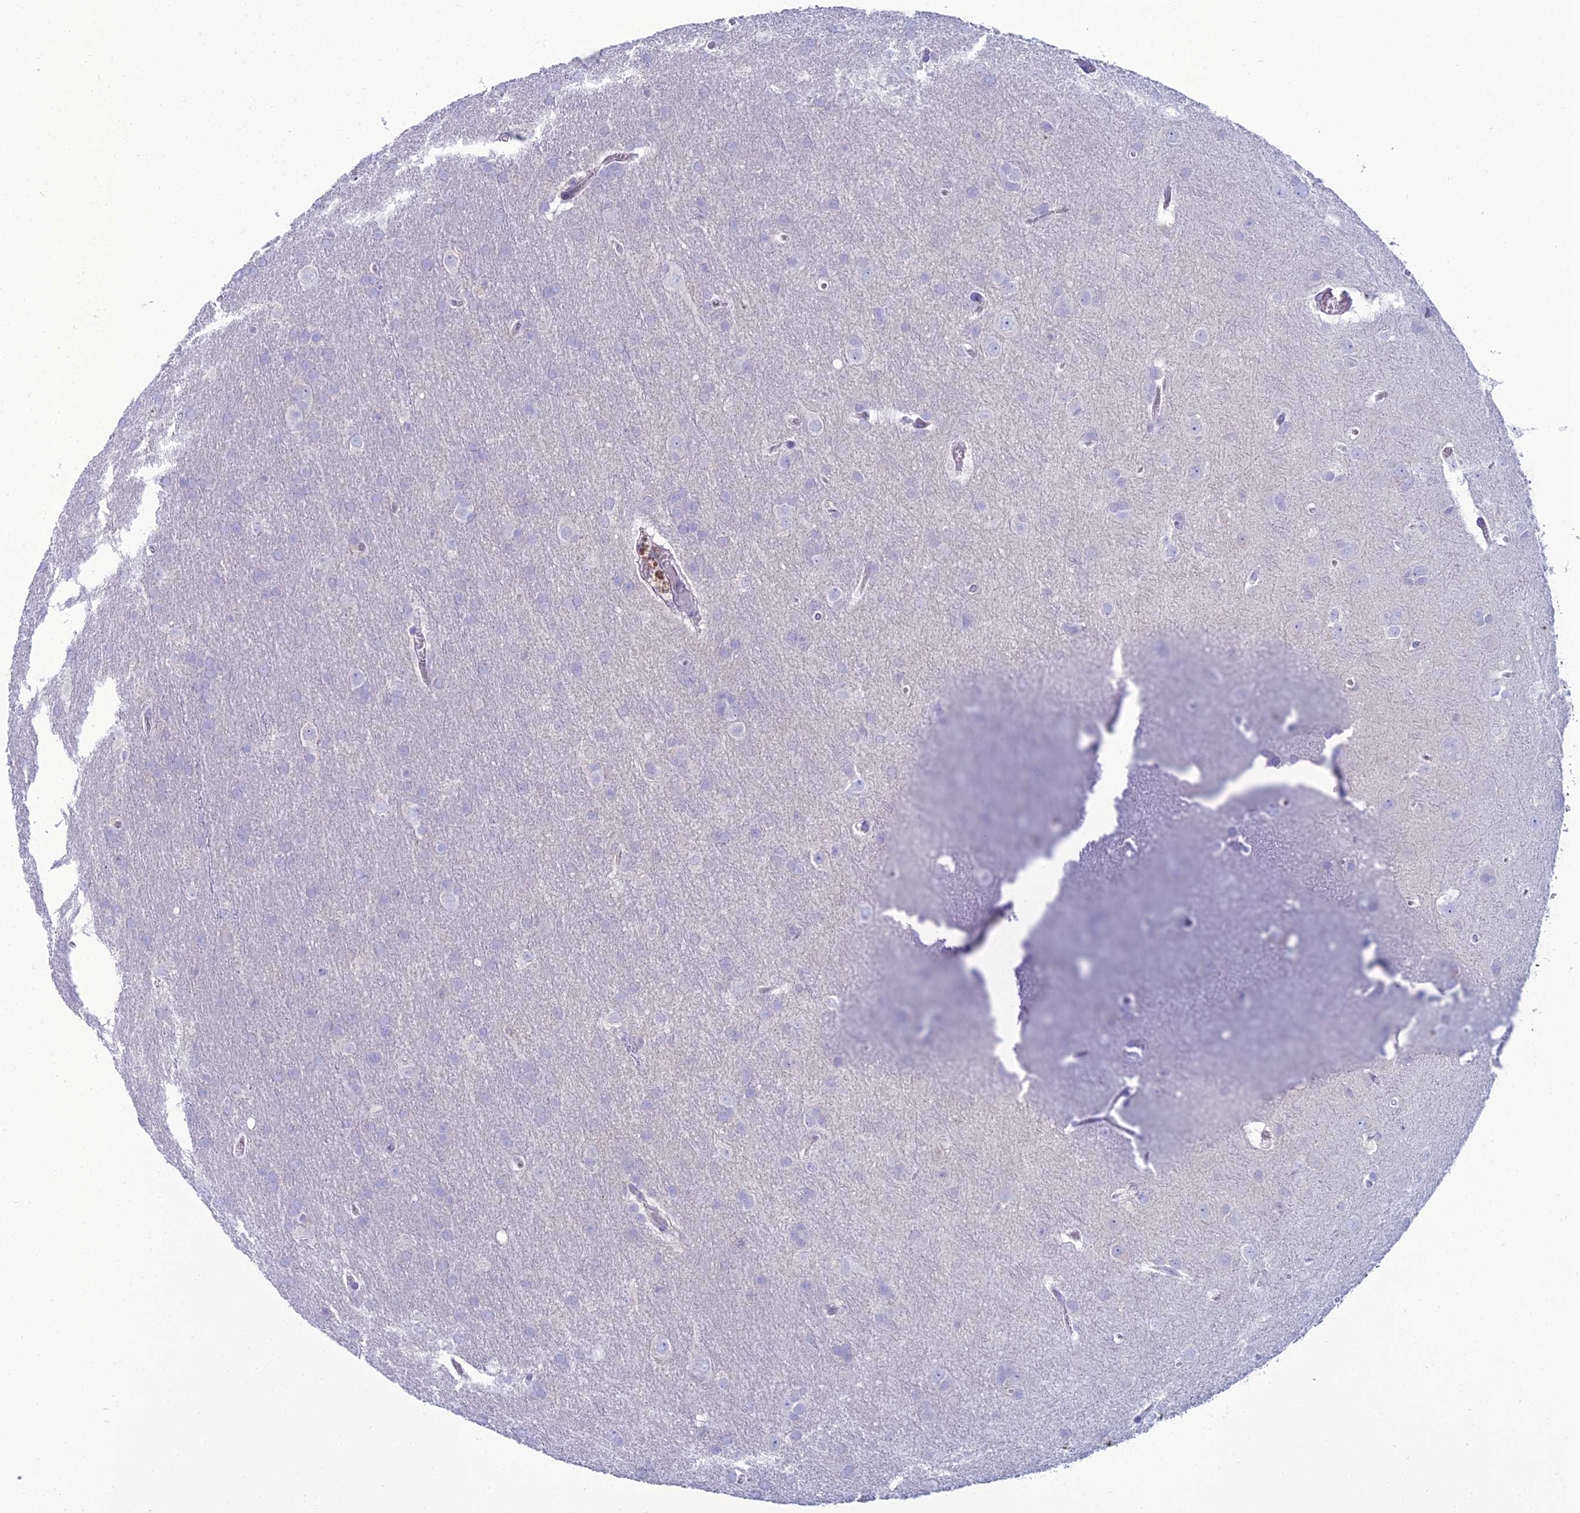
{"staining": {"intensity": "negative", "quantity": "none", "location": "none"}, "tissue": "glioma", "cell_type": "Tumor cells", "image_type": "cancer", "snomed": [{"axis": "morphology", "description": "Glioma, malignant, Low grade"}, {"axis": "topography", "description": "Brain"}], "caption": "Glioma stained for a protein using IHC displays no staining tumor cells.", "gene": "GNPNAT1", "patient": {"sex": "female", "age": 32}}